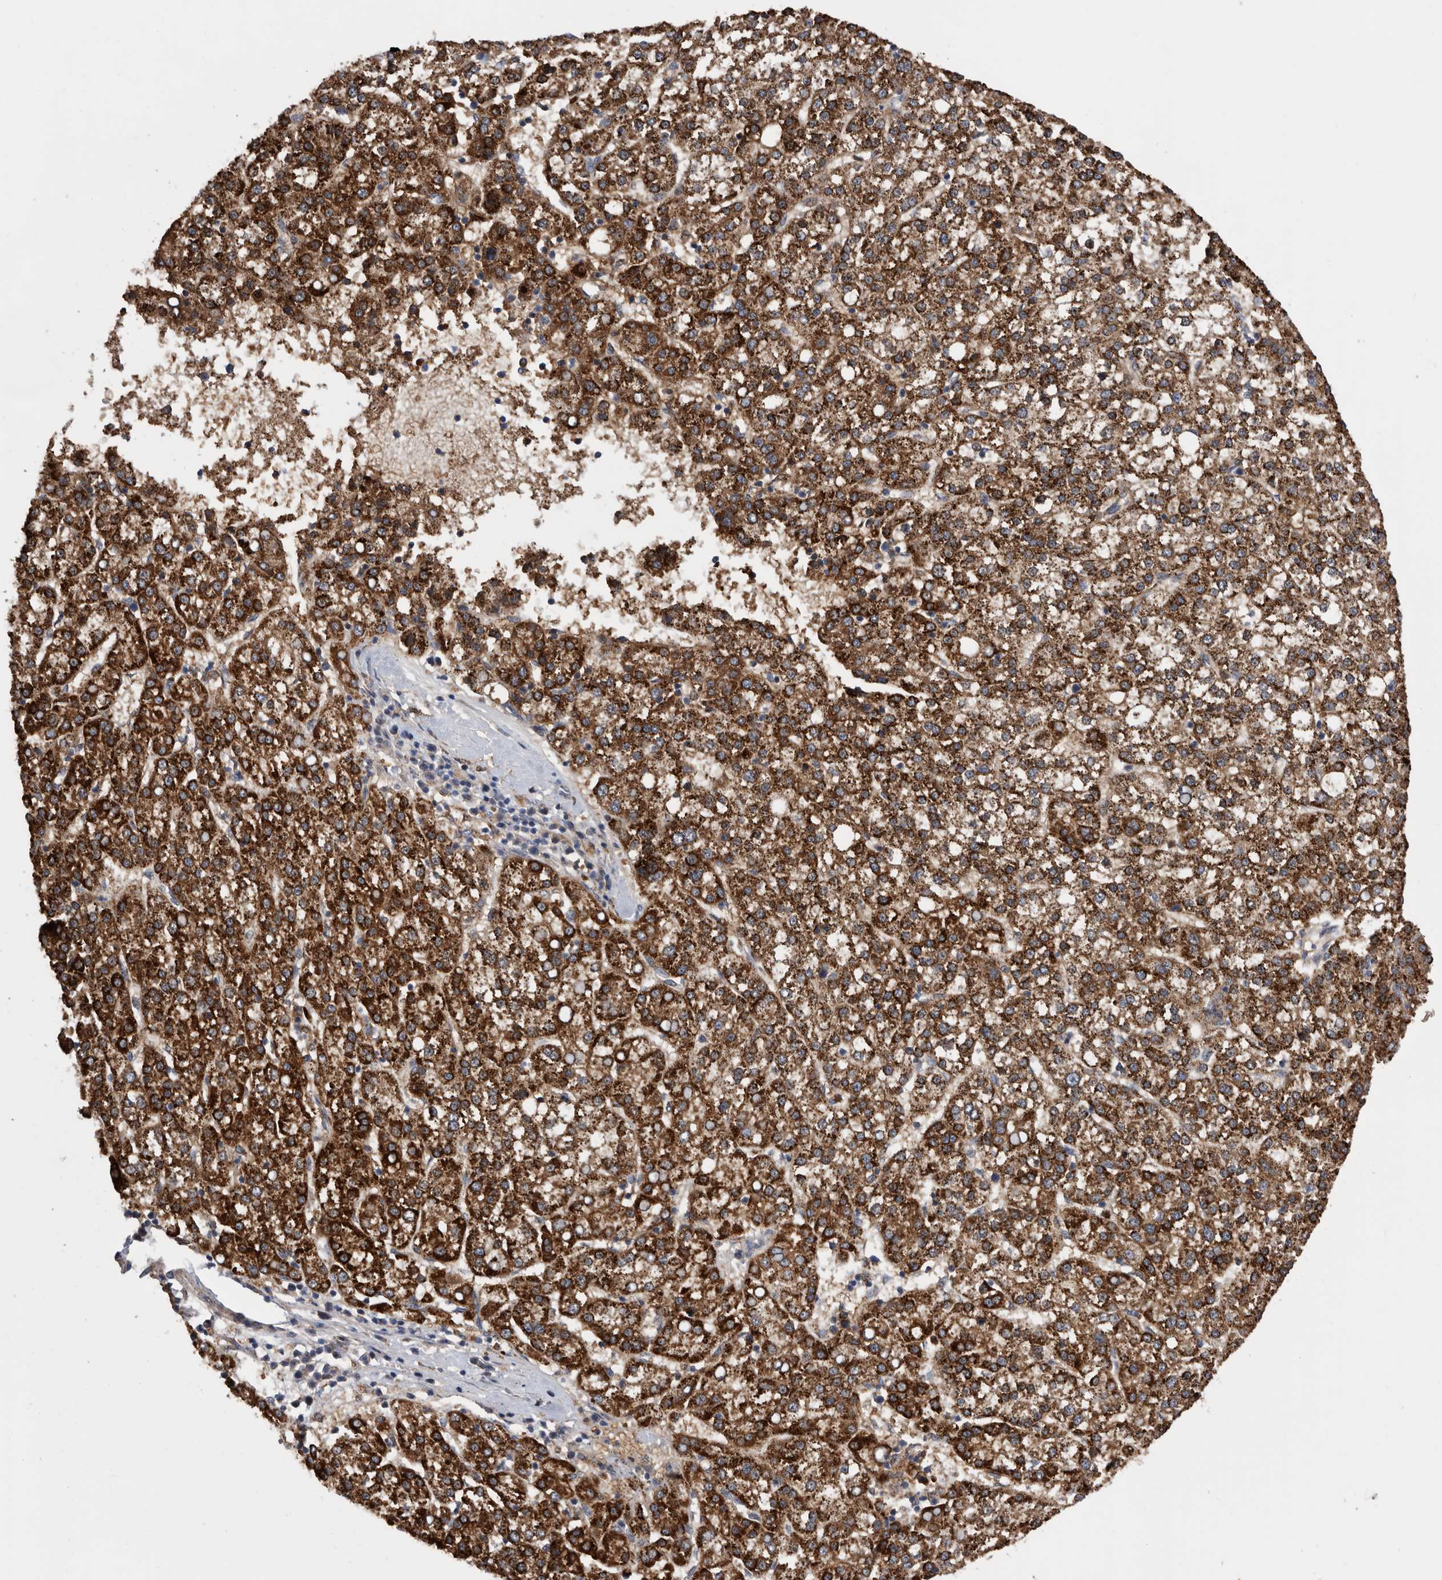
{"staining": {"intensity": "strong", "quantity": ">75%", "location": "cytoplasmic/membranous"}, "tissue": "liver cancer", "cell_type": "Tumor cells", "image_type": "cancer", "snomed": [{"axis": "morphology", "description": "Carcinoma, Hepatocellular, NOS"}, {"axis": "topography", "description": "Liver"}], "caption": "Strong cytoplasmic/membranous staining is appreciated in approximately >75% of tumor cells in liver cancer (hepatocellular carcinoma).", "gene": "CRISPLD2", "patient": {"sex": "female", "age": 58}}